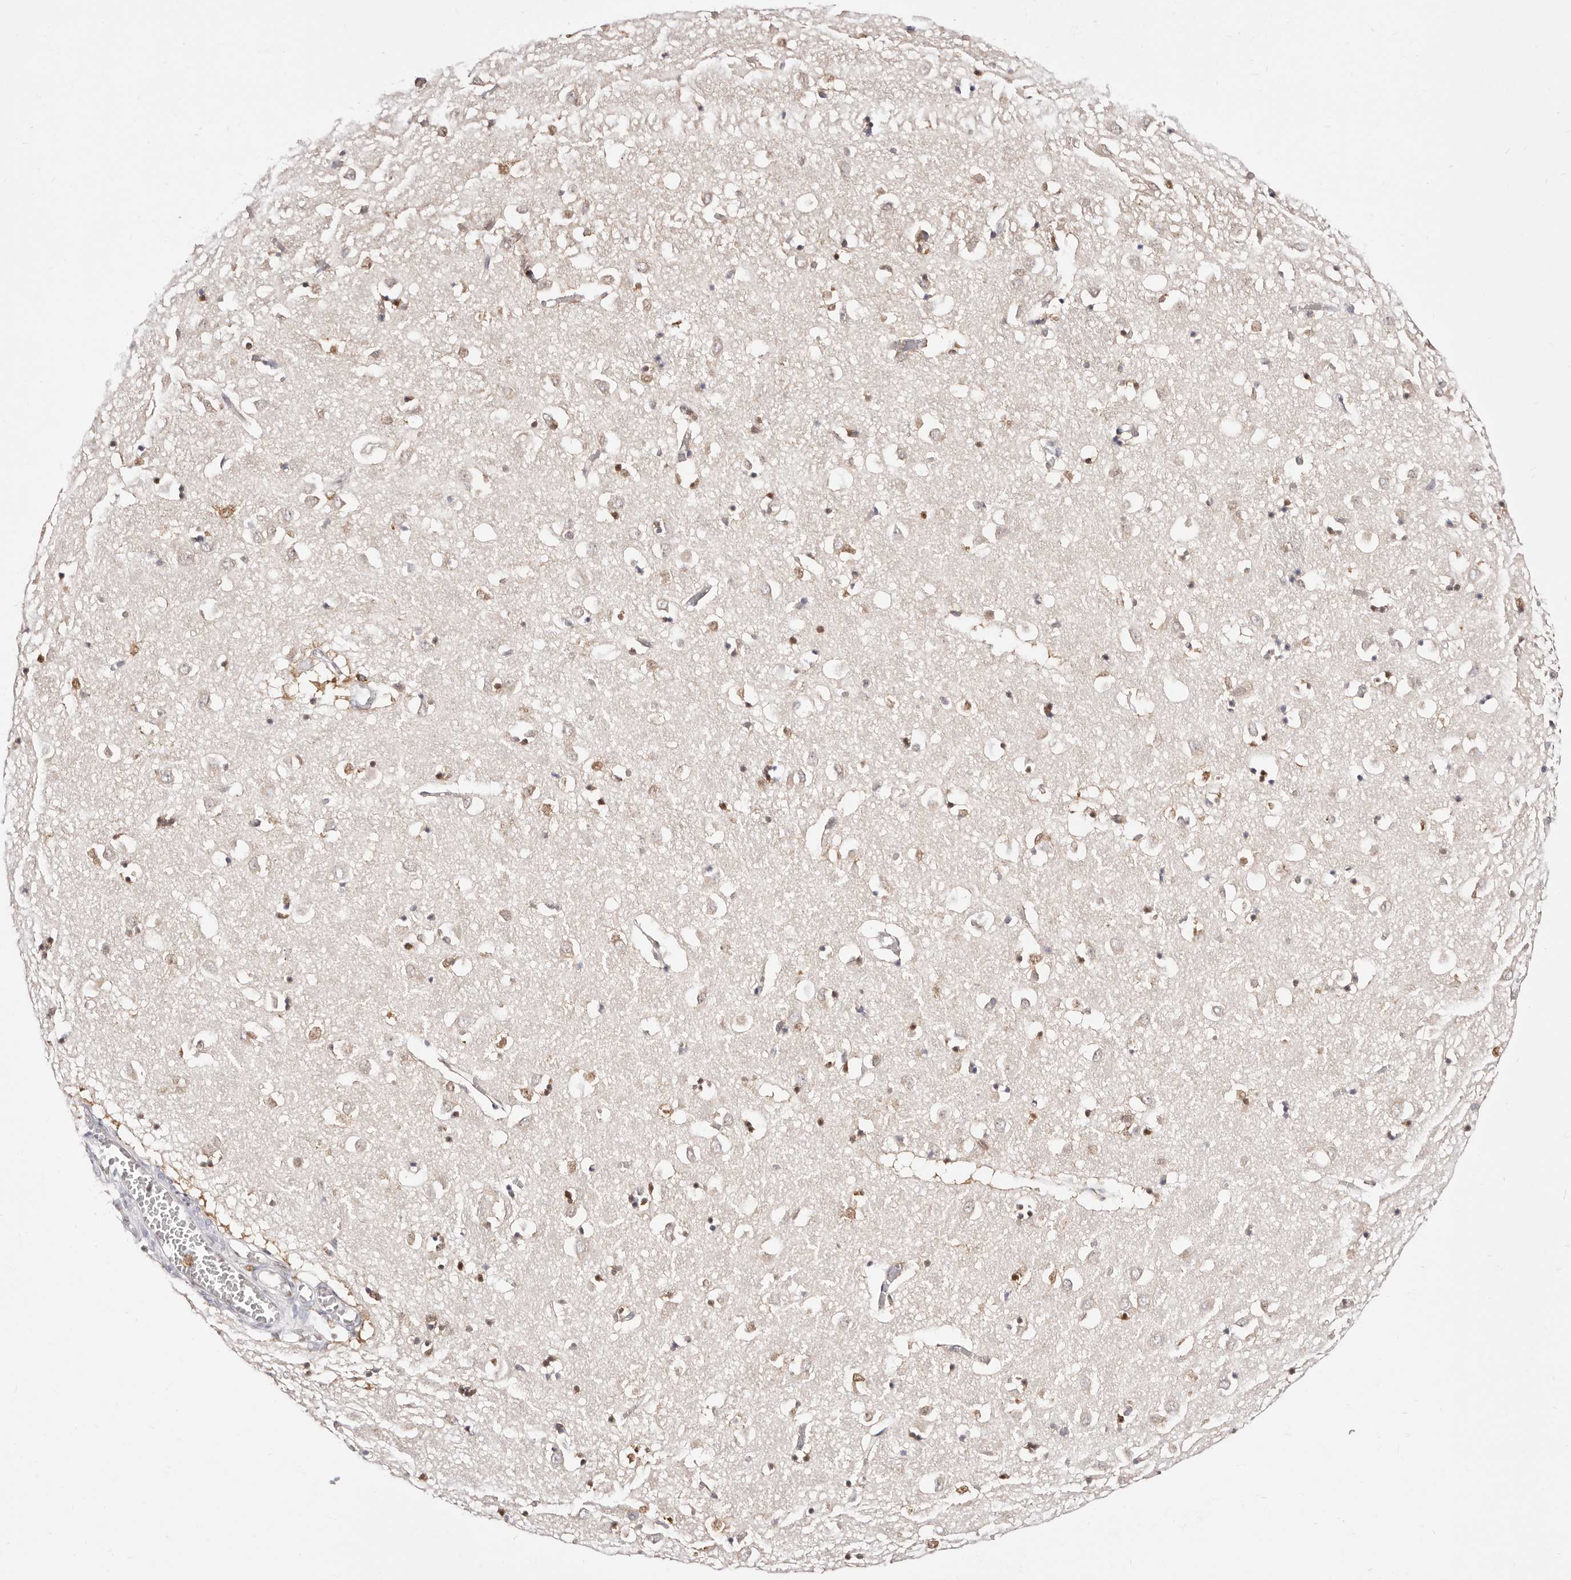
{"staining": {"intensity": "strong", "quantity": "25%-75%", "location": "nuclear"}, "tissue": "caudate", "cell_type": "Glial cells", "image_type": "normal", "snomed": [{"axis": "morphology", "description": "Normal tissue, NOS"}, {"axis": "topography", "description": "Lateral ventricle wall"}], "caption": "Brown immunohistochemical staining in normal human caudate reveals strong nuclear expression in about 25%-75% of glial cells. (Brightfield microscopy of DAB IHC at high magnification).", "gene": "TKT", "patient": {"sex": "male", "age": 70}}